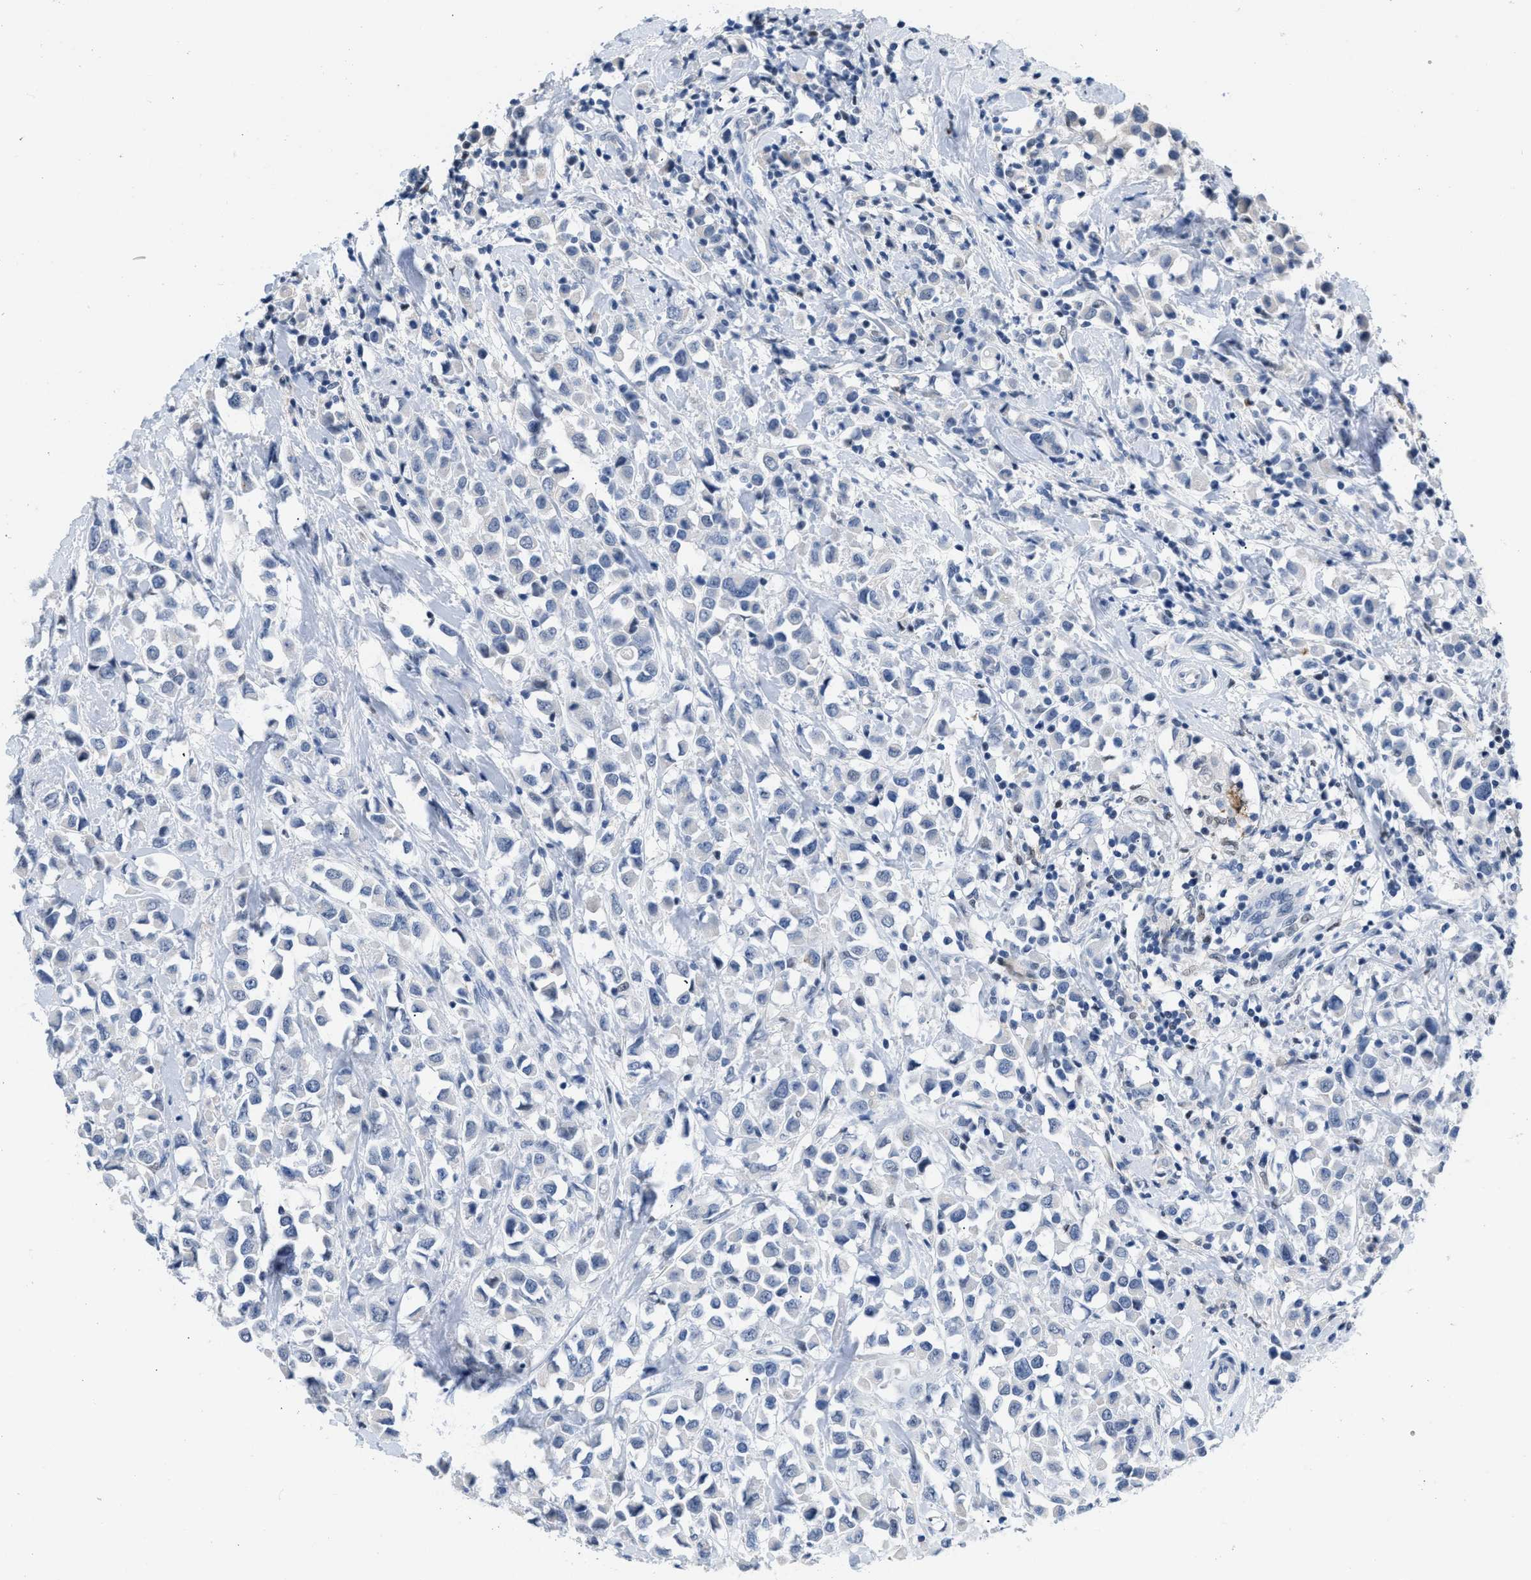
{"staining": {"intensity": "negative", "quantity": "none", "location": "none"}, "tissue": "breast cancer", "cell_type": "Tumor cells", "image_type": "cancer", "snomed": [{"axis": "morphology", "description": "Duct carcinoma"}, {"axis": "topography", "description": "Breast"}], "caption": "This photomicrograph is of invasive ductal carcinoma (breast) stained with immunohistochemistry to label a protein in brown with the nuclei are counter-stained blue. There is no staining in tumor cells.", "gene": "BOLL", "patient": {"sex": "female", "age": 61}}